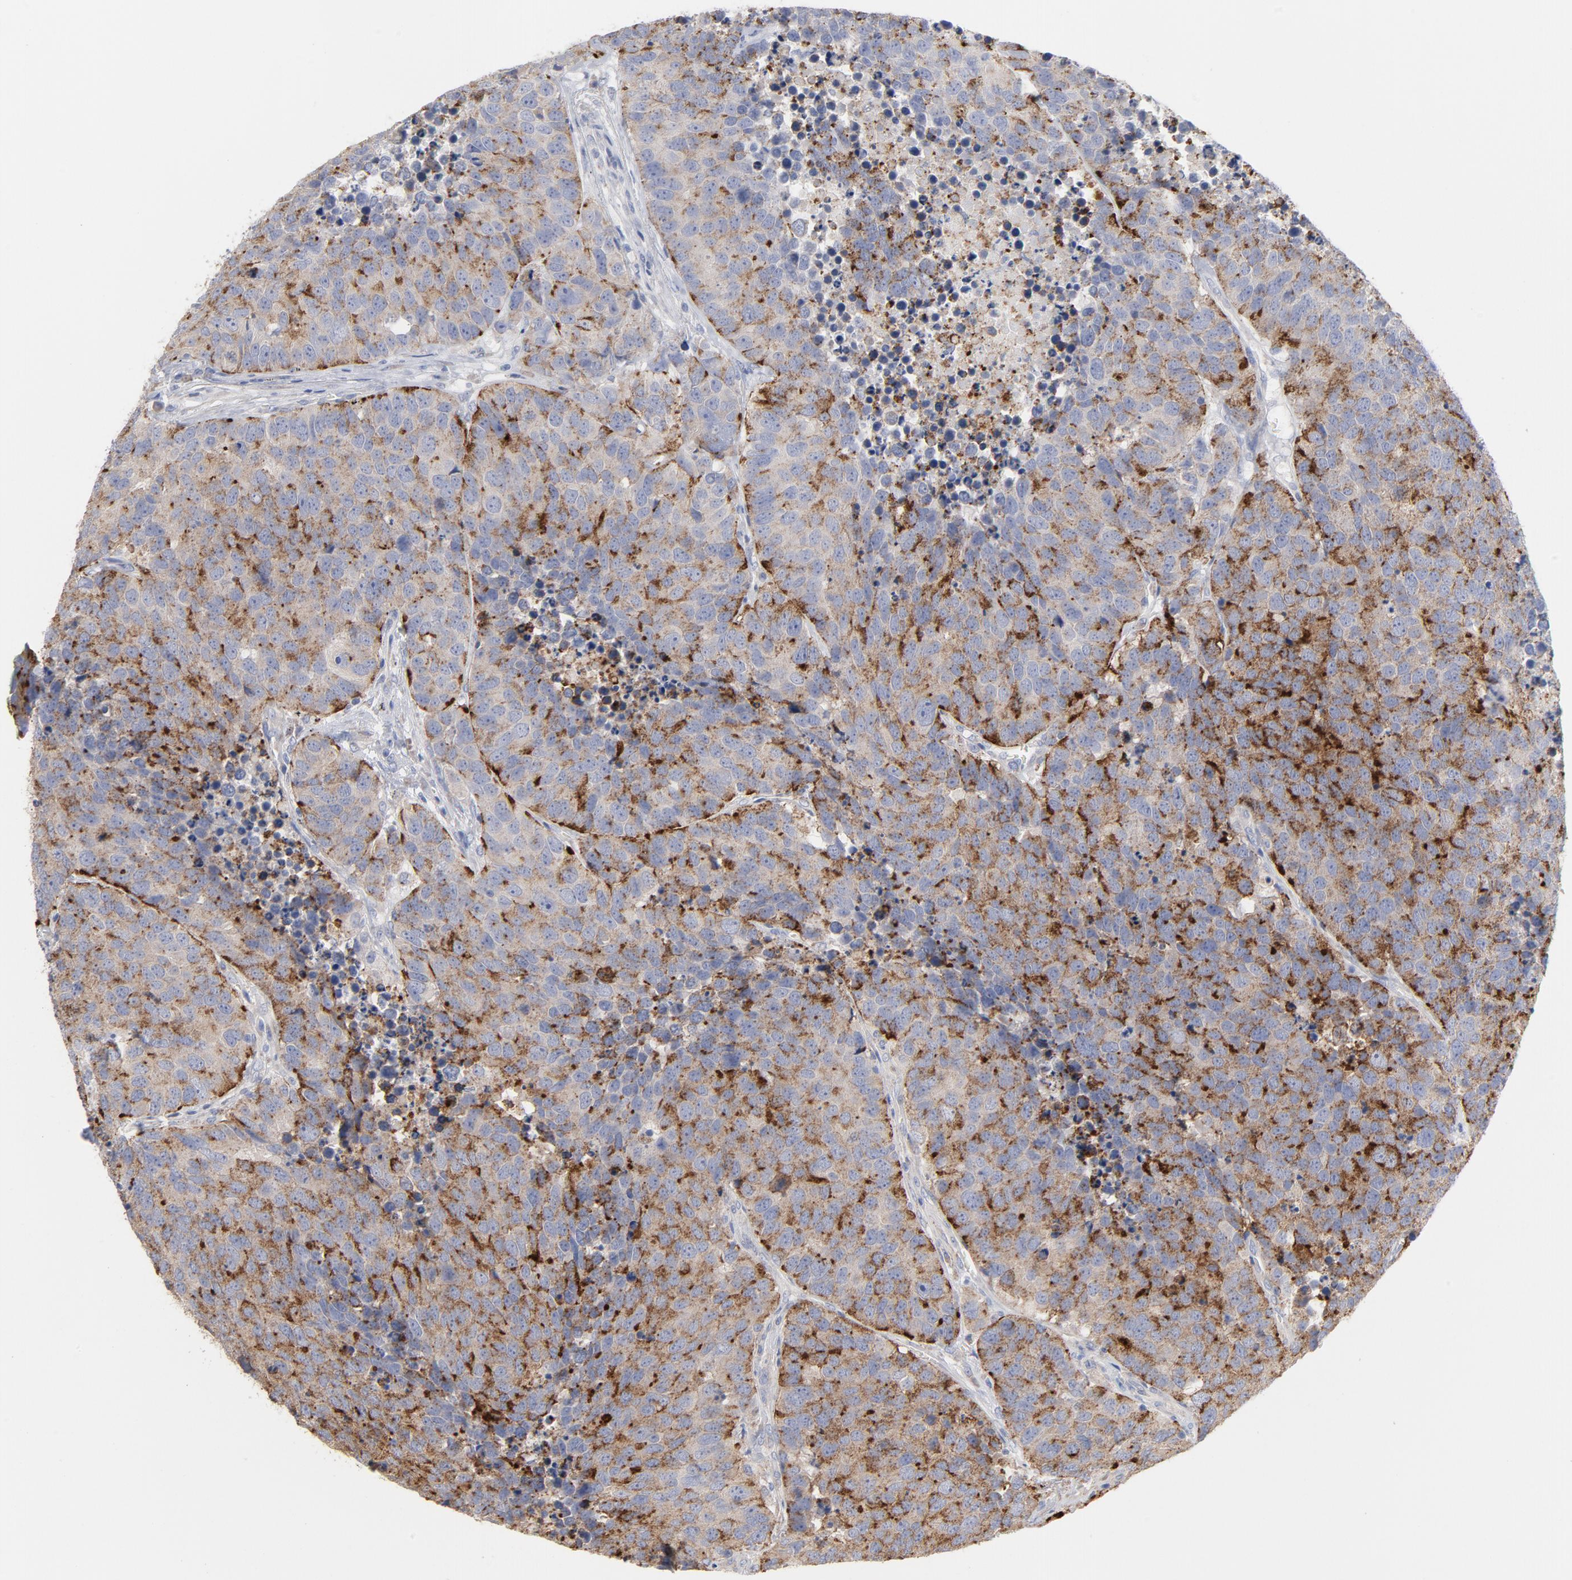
{"staining": {"intensity": "strong", "quantity": ">75%", "location": "cytoplasmic/membranous"}, "tissue": "carcinoid", "cell_type": "Tumor cells", "image_type": "cancer", "snomed": [{"axis": "morphology", "description": "Carcinoid, malignant, NOS"}, {"axis": "topography", "description": "Lung"}], "caption": "Immunohistochemical staining of malignant carcinoid demonstrates high levels of strong cytoplasmic/membranous protein staining in about >75% of tumor cells. (Stains: DAB (3,3'-diaminobenzidine) in brown, nuclei in blue, Microscopy: brightfield microscopy at high magnification).", "gene": "CPE", "patient": {"sex": "male", "age": 60}}